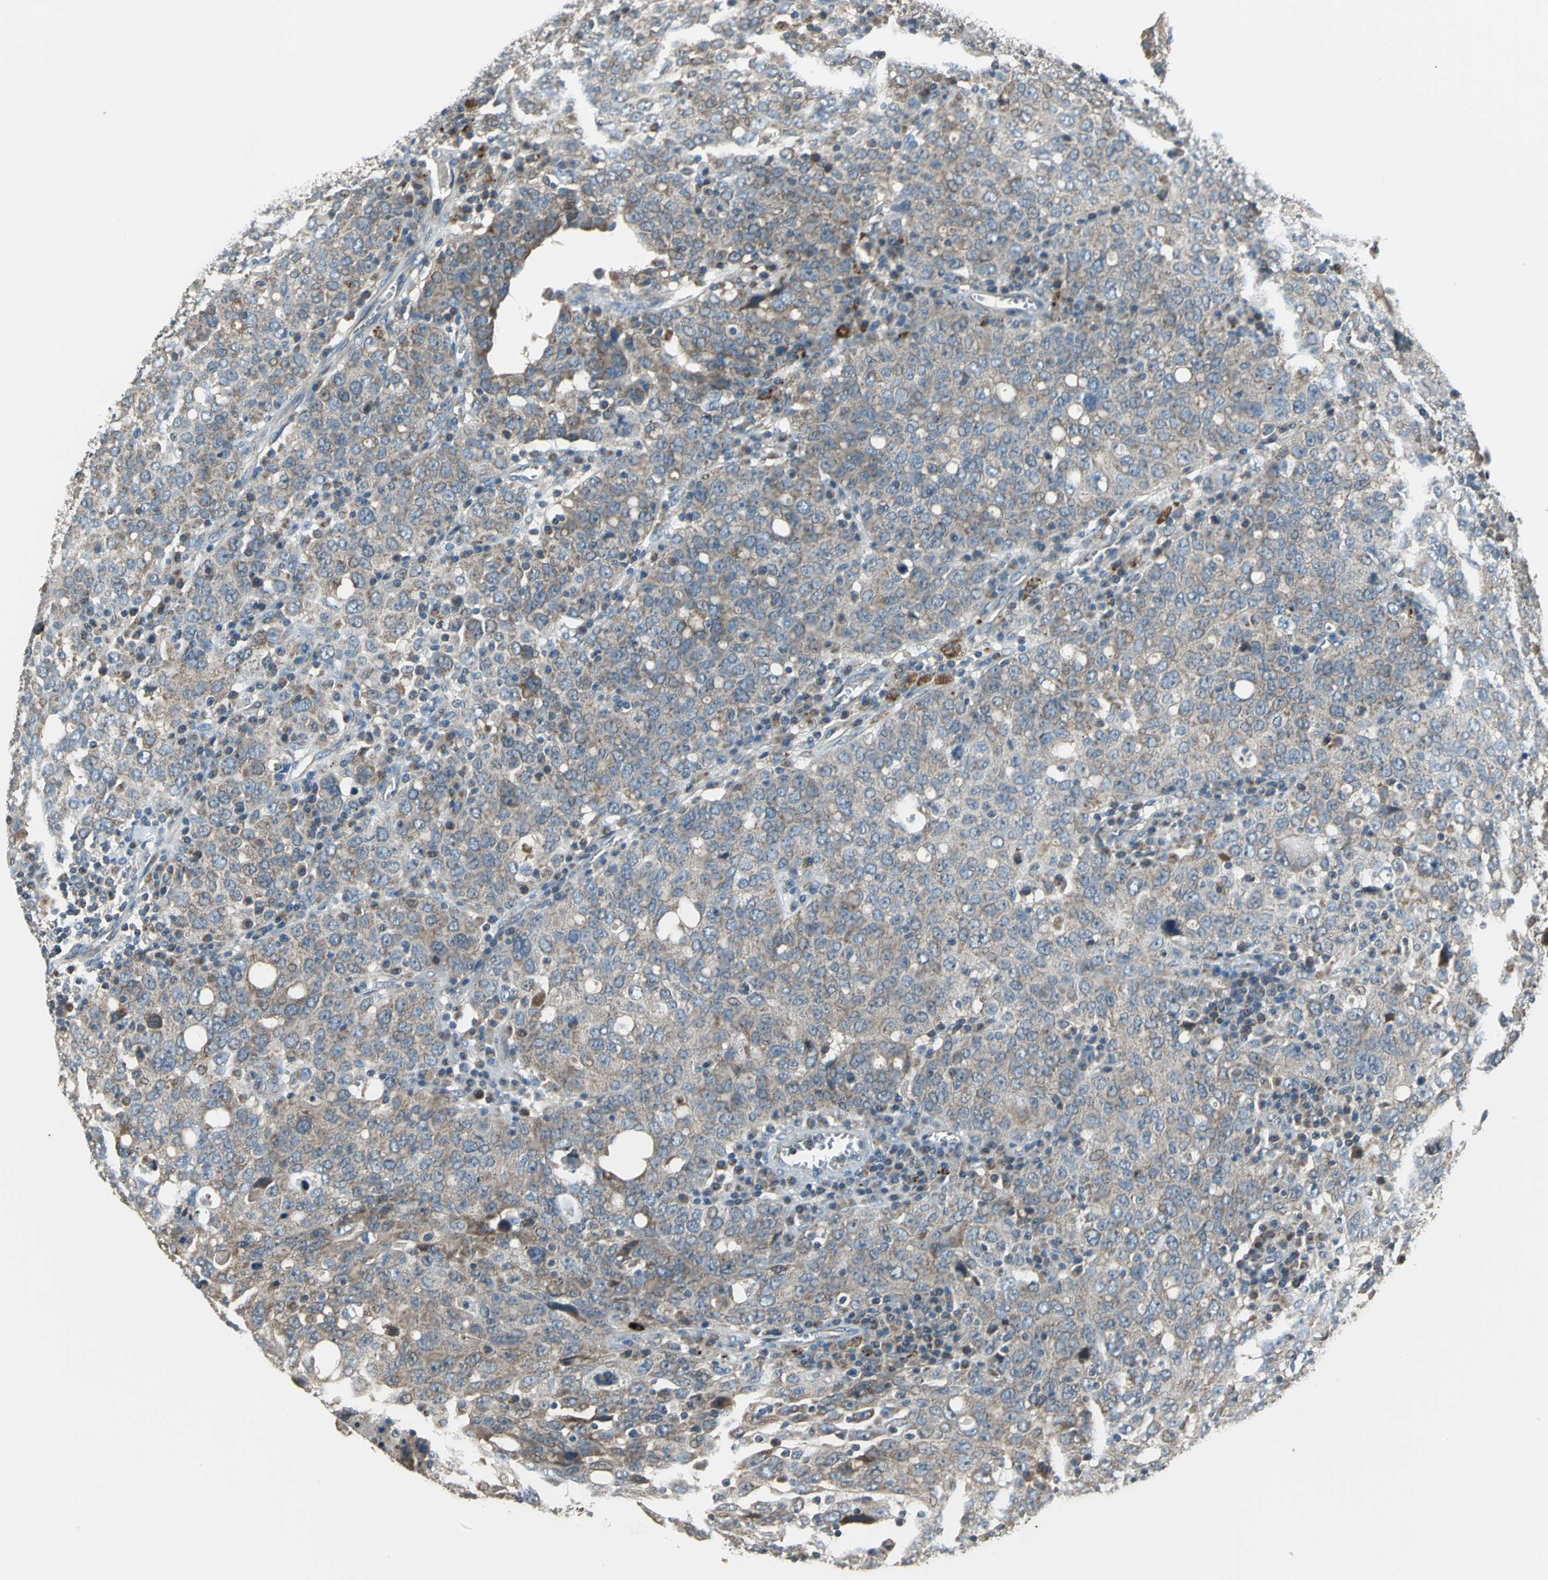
{"staining": {"intensity": "moderate", "quantity": ">75%", "location": "cytoplasmic/membranous"}, "tissue": "ovarian cancer", "cell_type": "Tumor cells", "image_type": "cancer", "snomed": [{"axis": "morphology", "description": "Carcinoma, endometroid"}, {"axis": "topography", "description": "Ovary"}], "caption": "Tumor cells display moderate cytoplasmic/membranous staining in about >75% of cells in endometroid carcinoma (ovarian).", "gene": "TRAK1", "patient": {"sex": "female", "age": 62}}